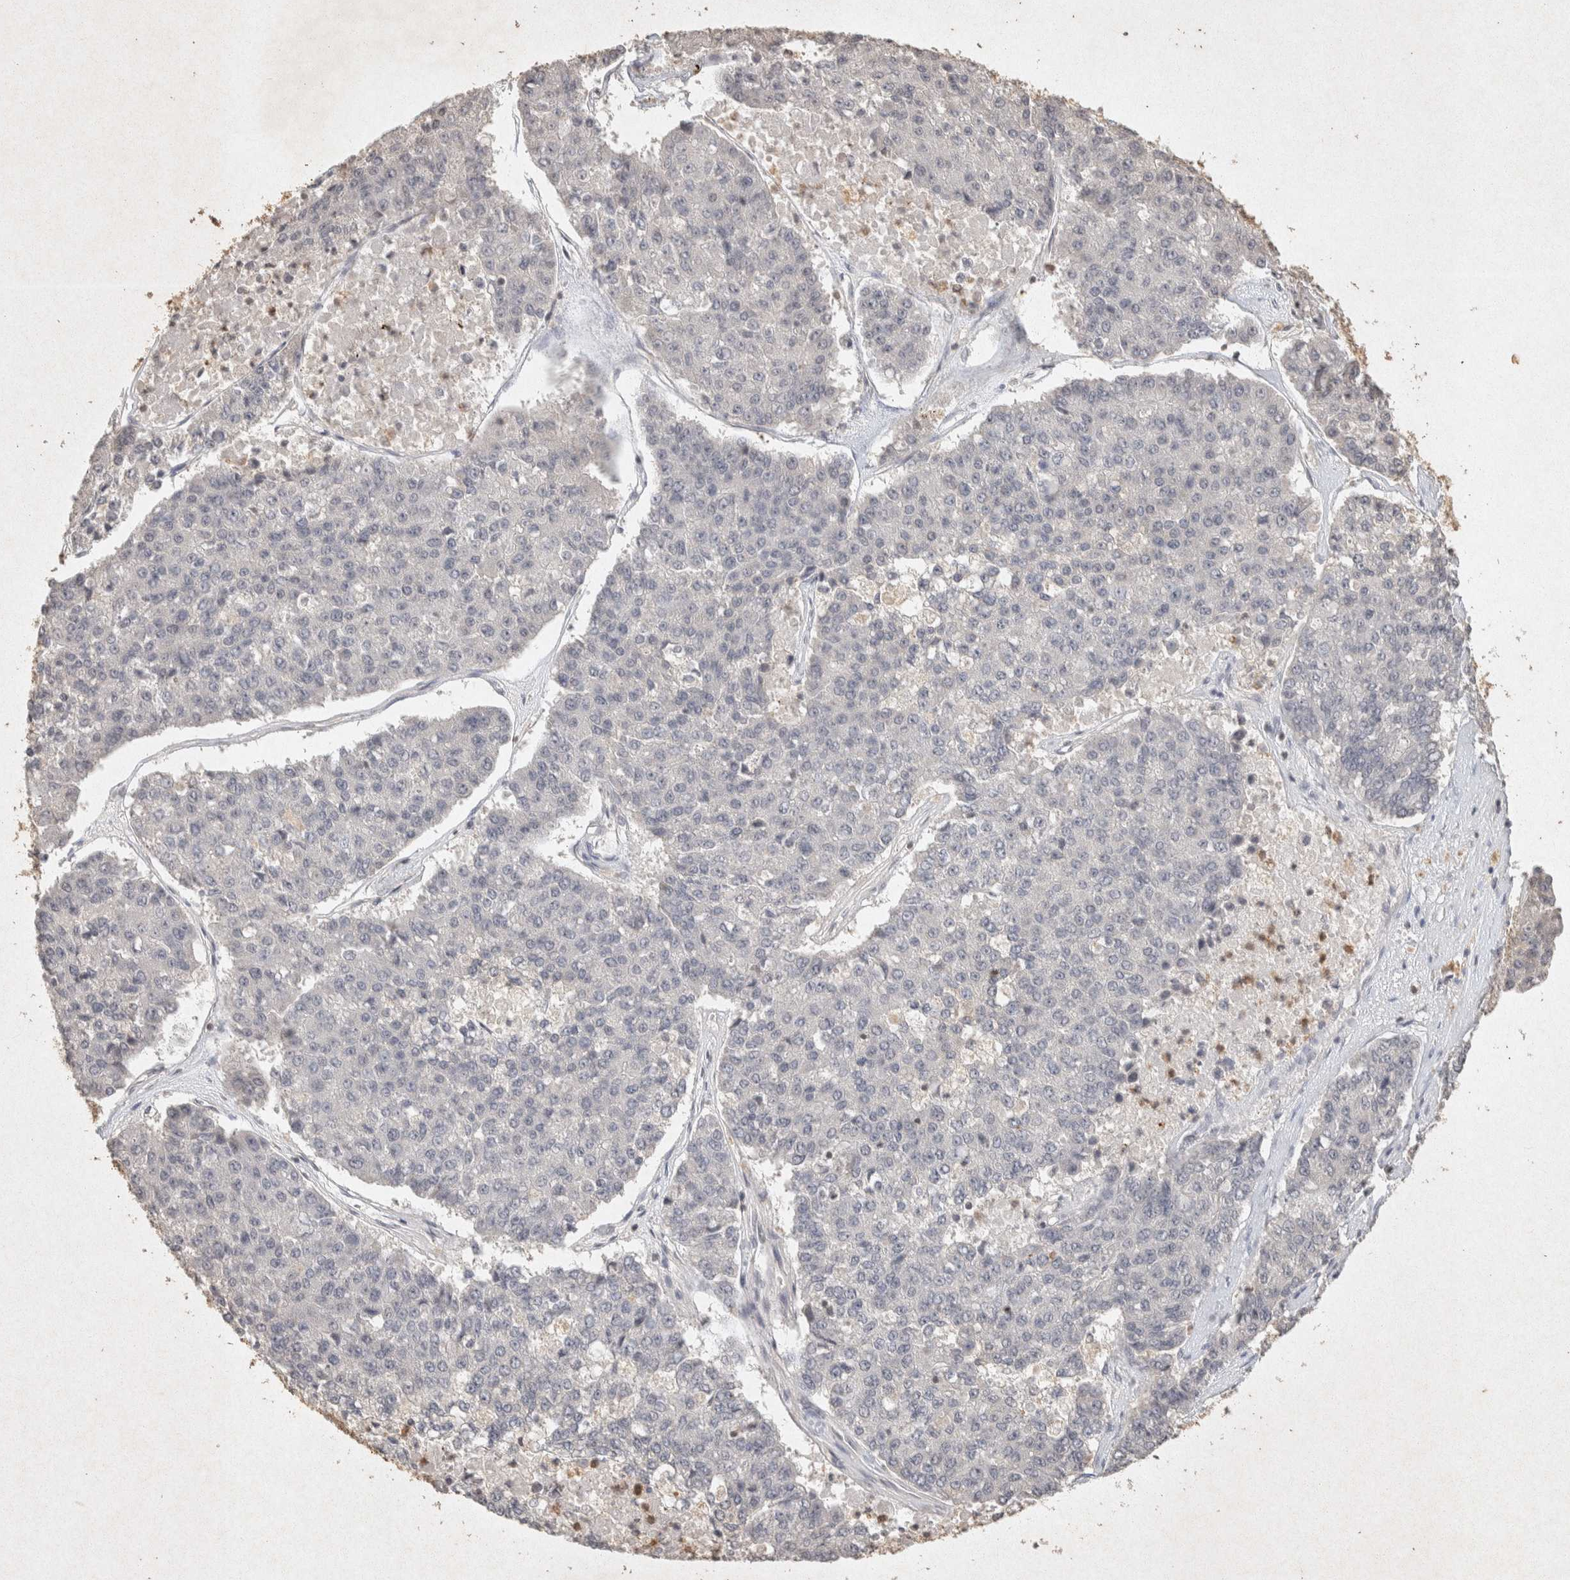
{"staining": {"intensity": "negative", "quantity": "none", "location": "none"}, "tissue": "pancreatic cancer", "cell_type": "Tumor cells", "image_type": "cancer", "snomed": [{"axis": "morphology", "description": "Adenocarcinoma, NOS"}, {"axis": "topography", "description": "Pancreas"}], "caption": "IHC photomicrograph of neoplastic tissue: human pancreatic cancer (adenocarcinoma) stained with DAB displays no significant protein positivity in tumor cells.", "gene": "RAC2", "patient": {"sex": "male", "age": 50}}